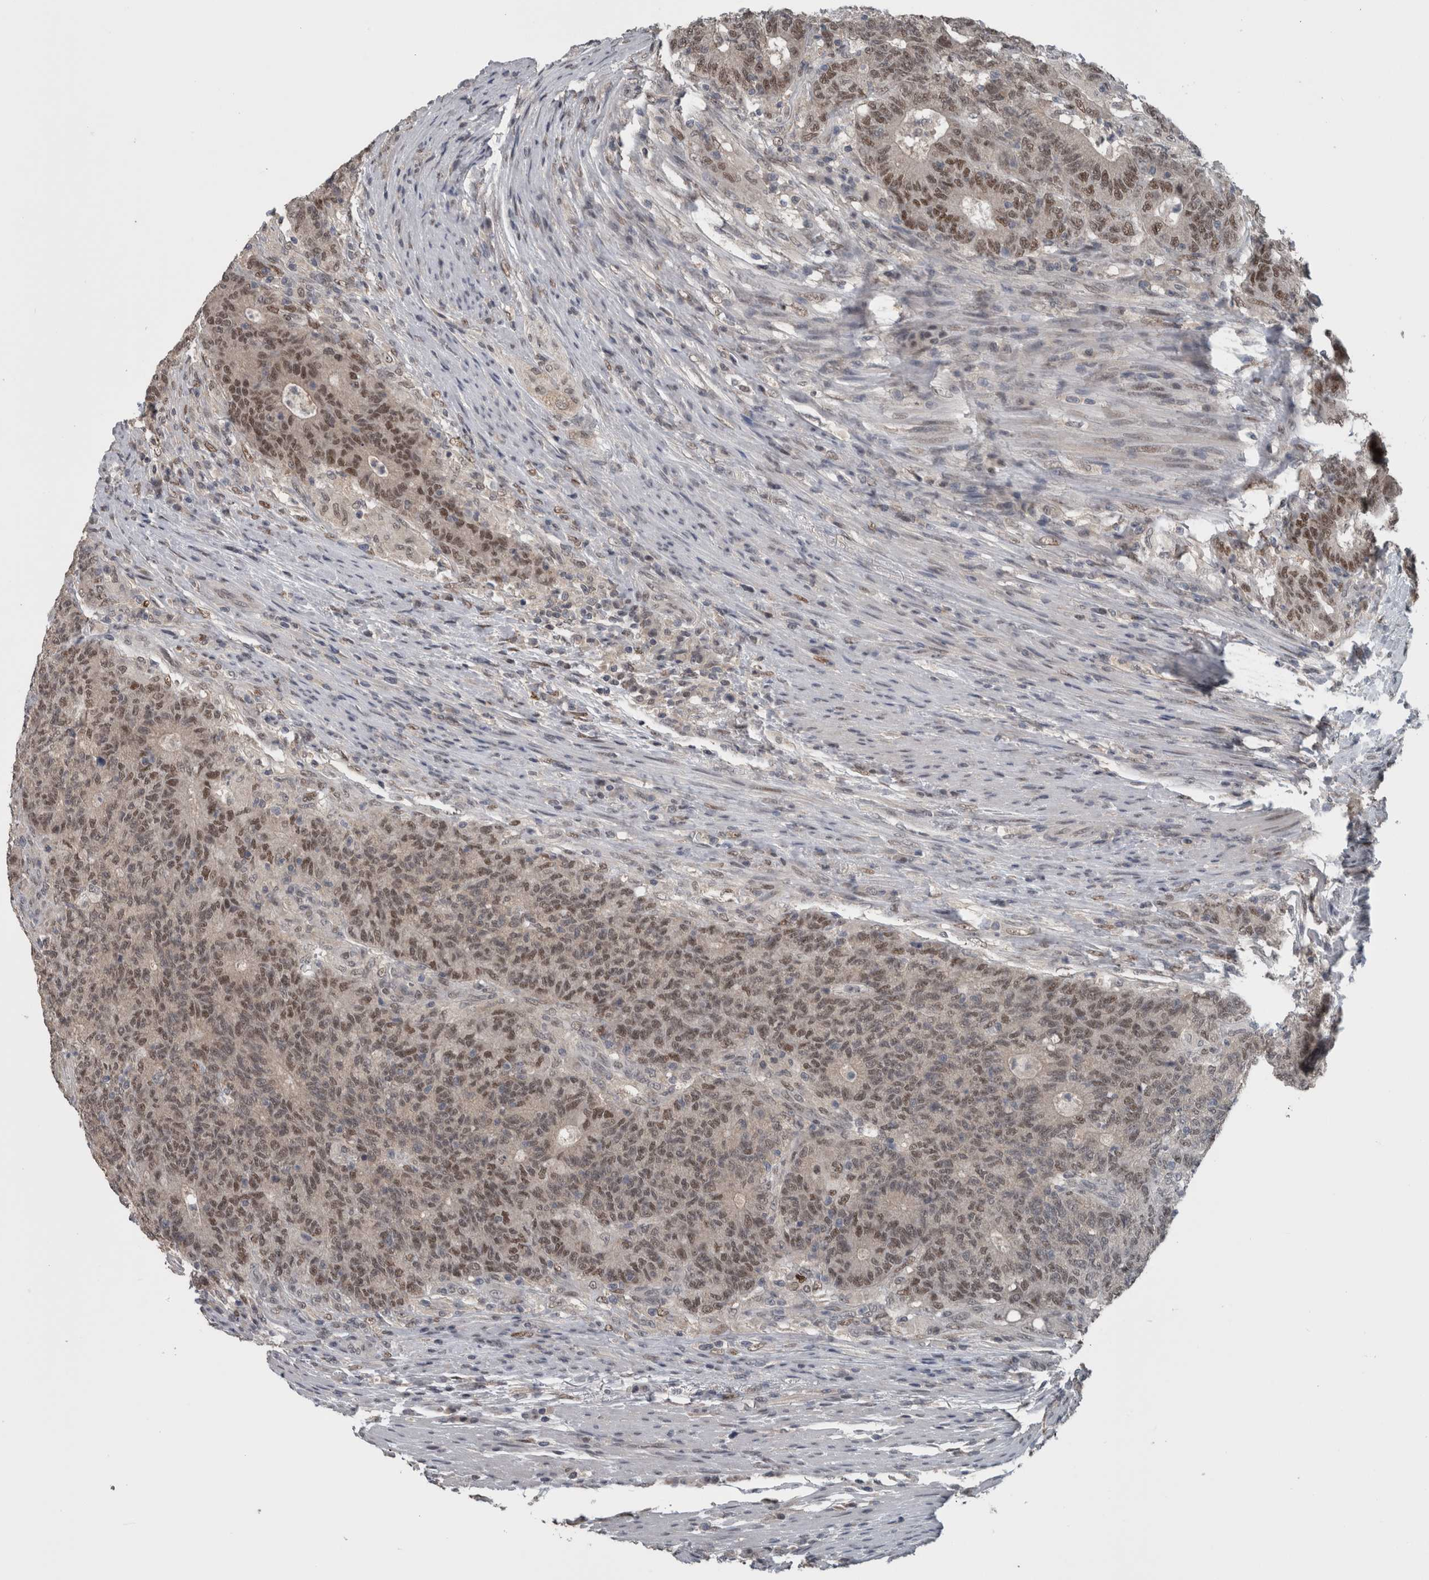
{"staining": {"intensity": "moderate", "quantity": ">75%", "location": "nuclear"}, "tissue": "colorectal cancer", "cell_type": "Tumor cells", "image_type": "cancer", "snomed": [{"axis": "morphology", "description": "Normal tissue, NOS"}, {"axis": "morphology", "description": "Adenocarcinoma, NOS"}, {"axis": "topography", "description": "Colon"}], "caption": "A high-resolution micrograph shows IHC staining of adenocarcinoma (colorectal), which exhibits moderate nuclear positivity in approximately >75% of tumor cells. Nuclei are stained in blue.", "gene": "ZBTB21", "patient": {"sex": "female", "age": 75}}